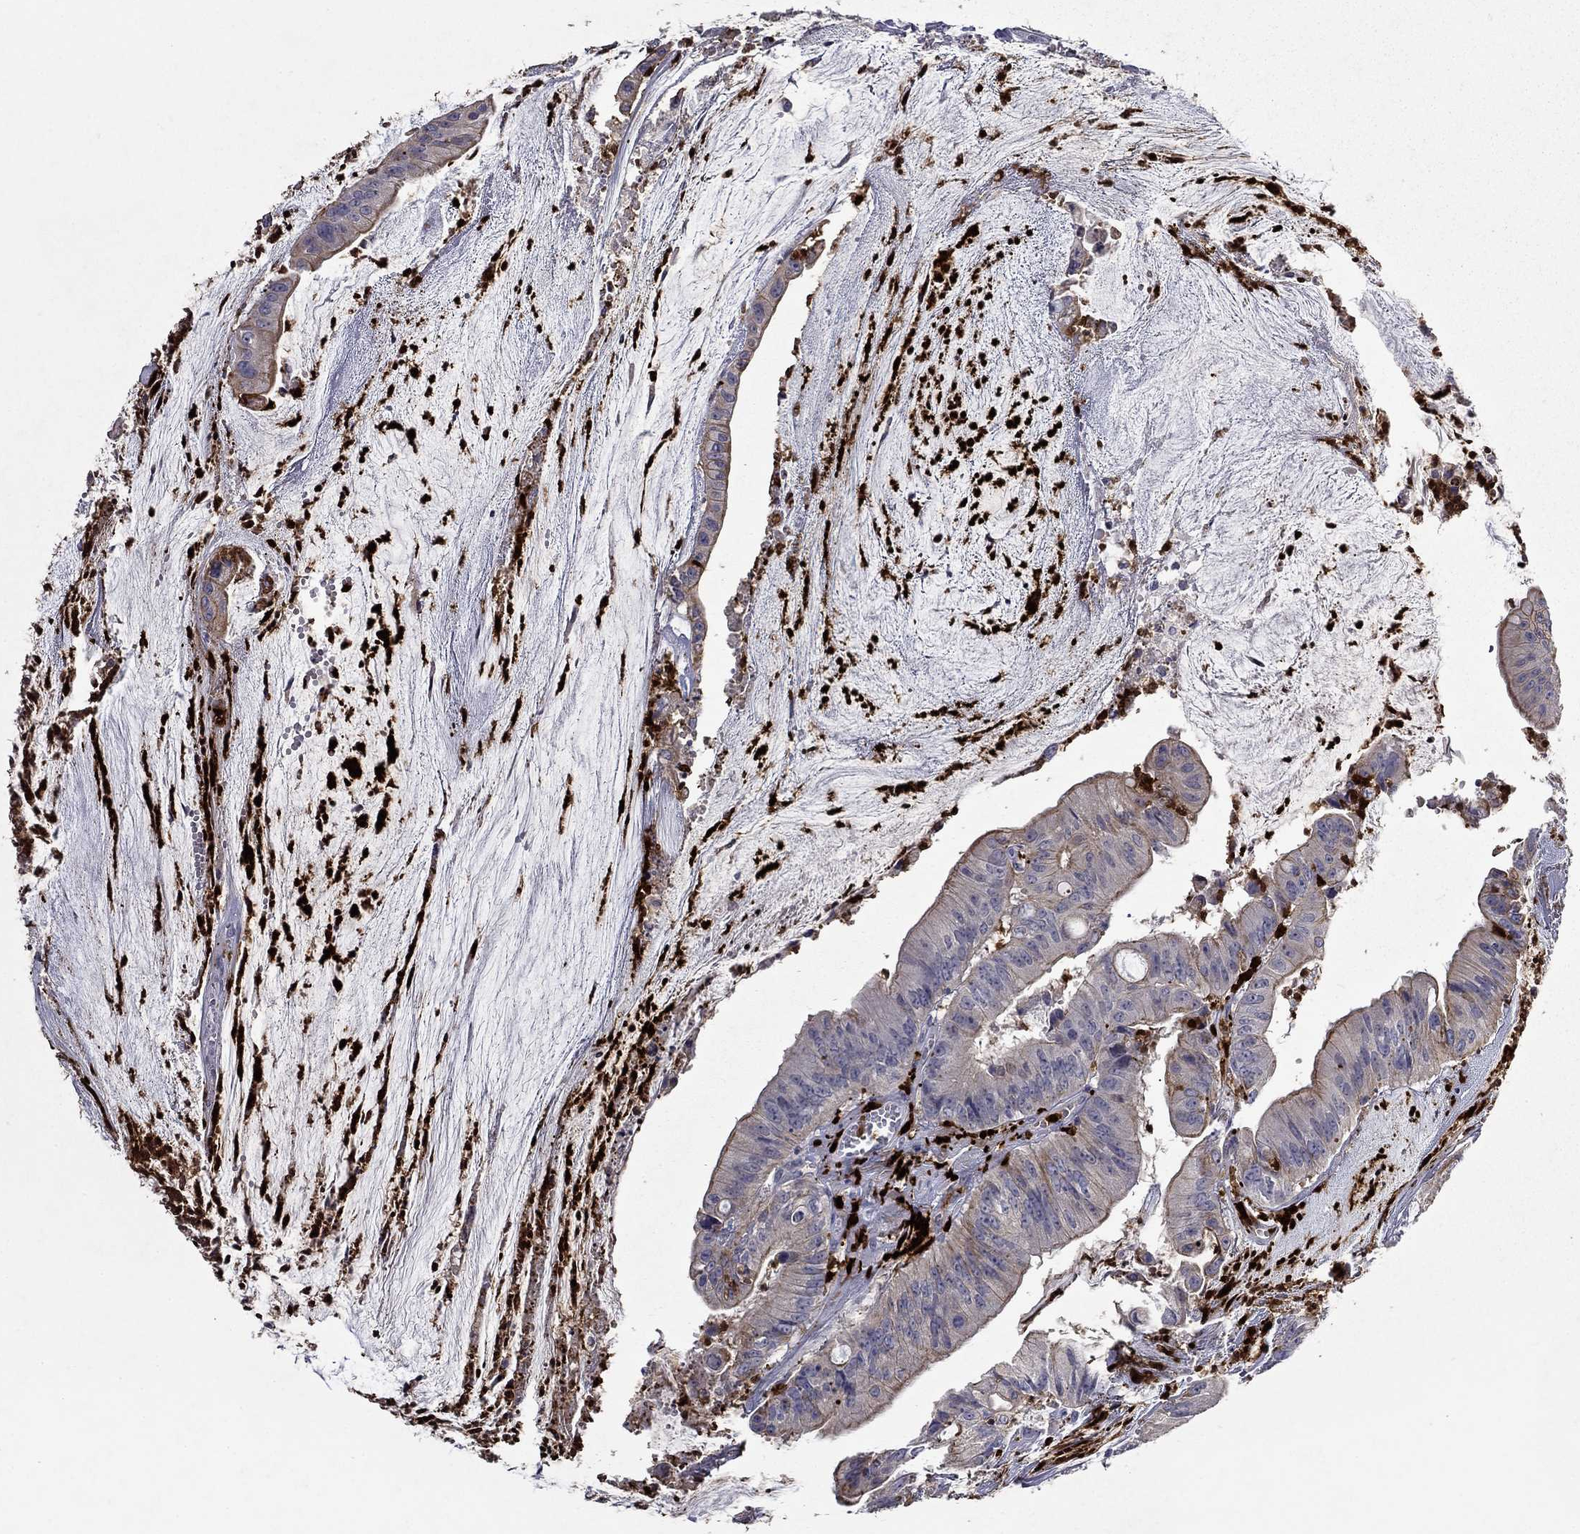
{"staining": {"intensity": "weak", "quantity": ">75%", "location": "cytoplasmic/membranous"}, "tissue": "colorectal cancer", "cell_type": "Tumor cells", "image_type": "cancer", "snomed": [{"axis": "morphology", "description": "Adenocarcinoma, NOS"}, {"axis": "topography", "description": "Colon"}], "caption": "Colorectal cancer stained with DAB immunohistochemistry (IHC) displays low levels of weak cytoplasmic/membranous expression in approximately >75% of tumor cells.", "gene": "IRF5", "patient": {"sex": "female", "age": 69}}